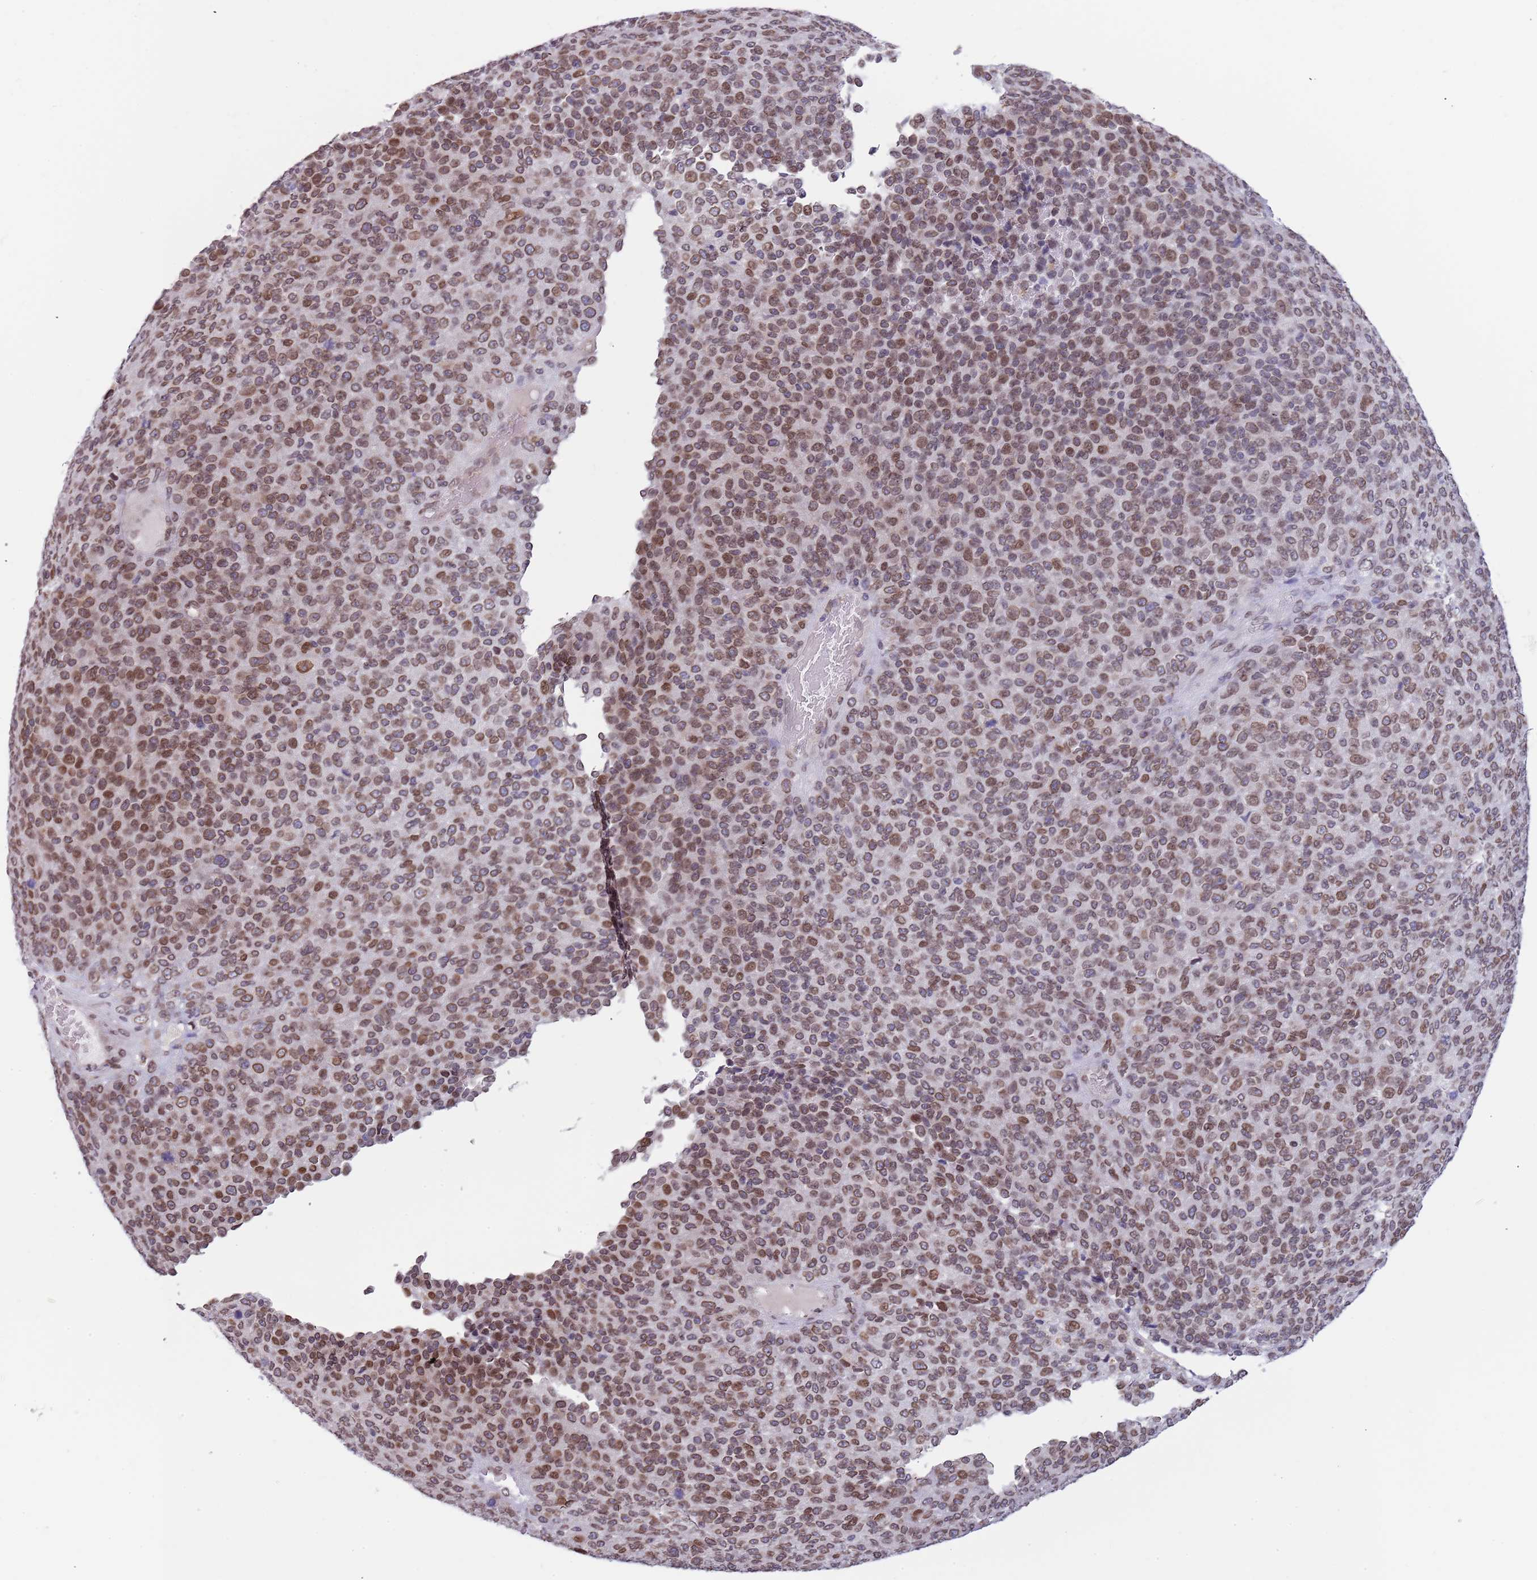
{"staining": {"intensity": "moderate", "quantity": ">75%", "location": "cytoplasmic/membranous,nuclear"}, "tissue": "melanoma", "cell_type": "Tumor cells", "image_type": "cancer", "snomed": [{"axis": "morphology", "description": "Malignant melanoma, Metastatic site"}, {"axis": "topography", "description": "Brain"}], "caption": "Immunohistochemistry (IHC) image of human malignant melanoma (metastatic site) stained for a protein (brown), which demonstrates medium levels of moderate cytoplasmic/membranous and nuclear positivity in about >75% of tumor cells.", "gene": "KLHDC2", "patient": {"sex": "female", "age": 56}}